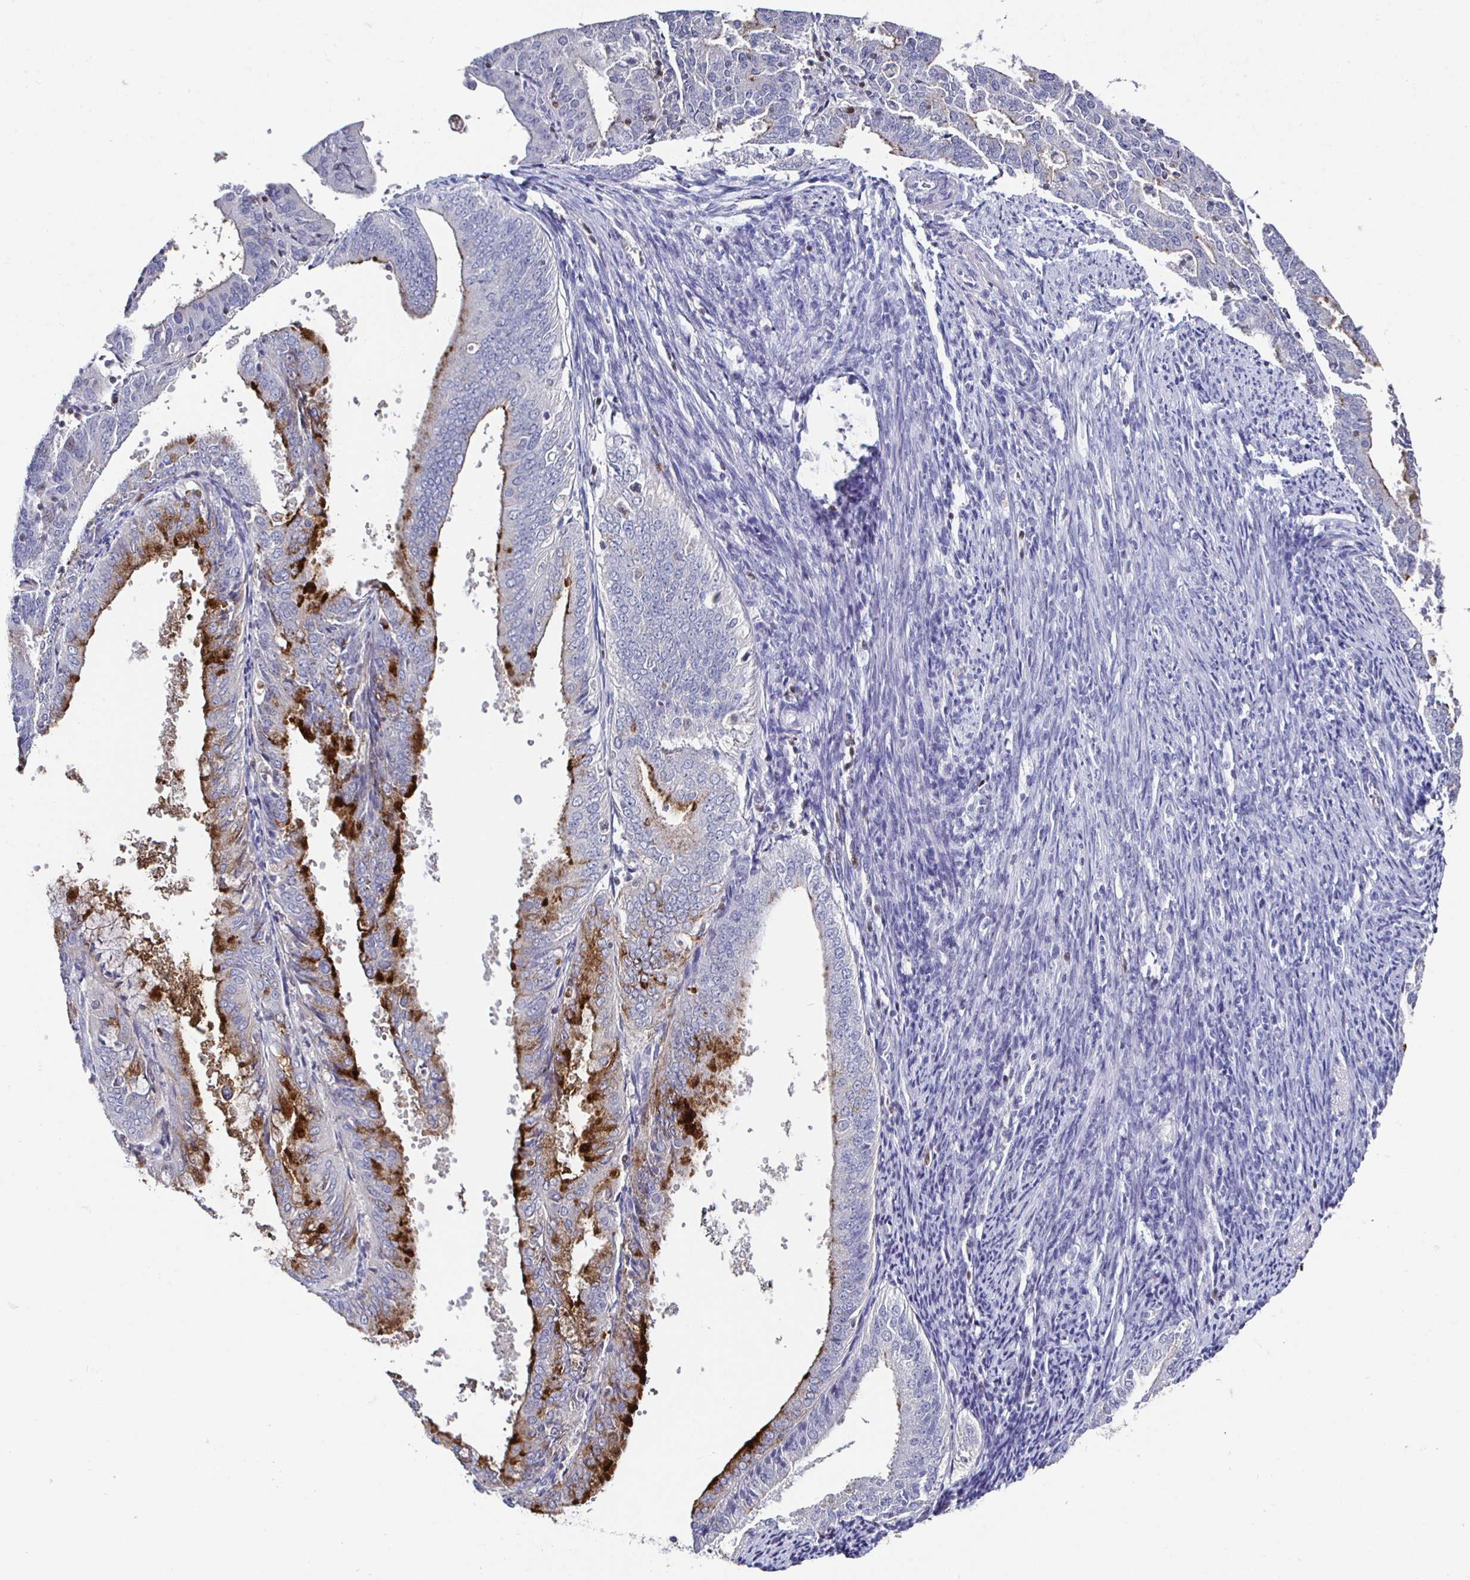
{"staining": {"intensity": "strong", "quantity": "<25%", "location": "cytoplasmic/membranous"}, "tissue": "endometrial cancer", "cell_type": "Tumor cells", "image_type": "cancer", "snomed": [{"axis": "morphology", "description": "Adenocarcinoma, NOS"}, {"axis": "topography", "description": "Endometrium"}], "caption": "Tumor cells demonstrate strong cytoplasmic/membranous positivity in approximately <25% of cells in endometrial cancer.", "gene": "RUNX2", "patient": {"sex": "female", "age": 63}}